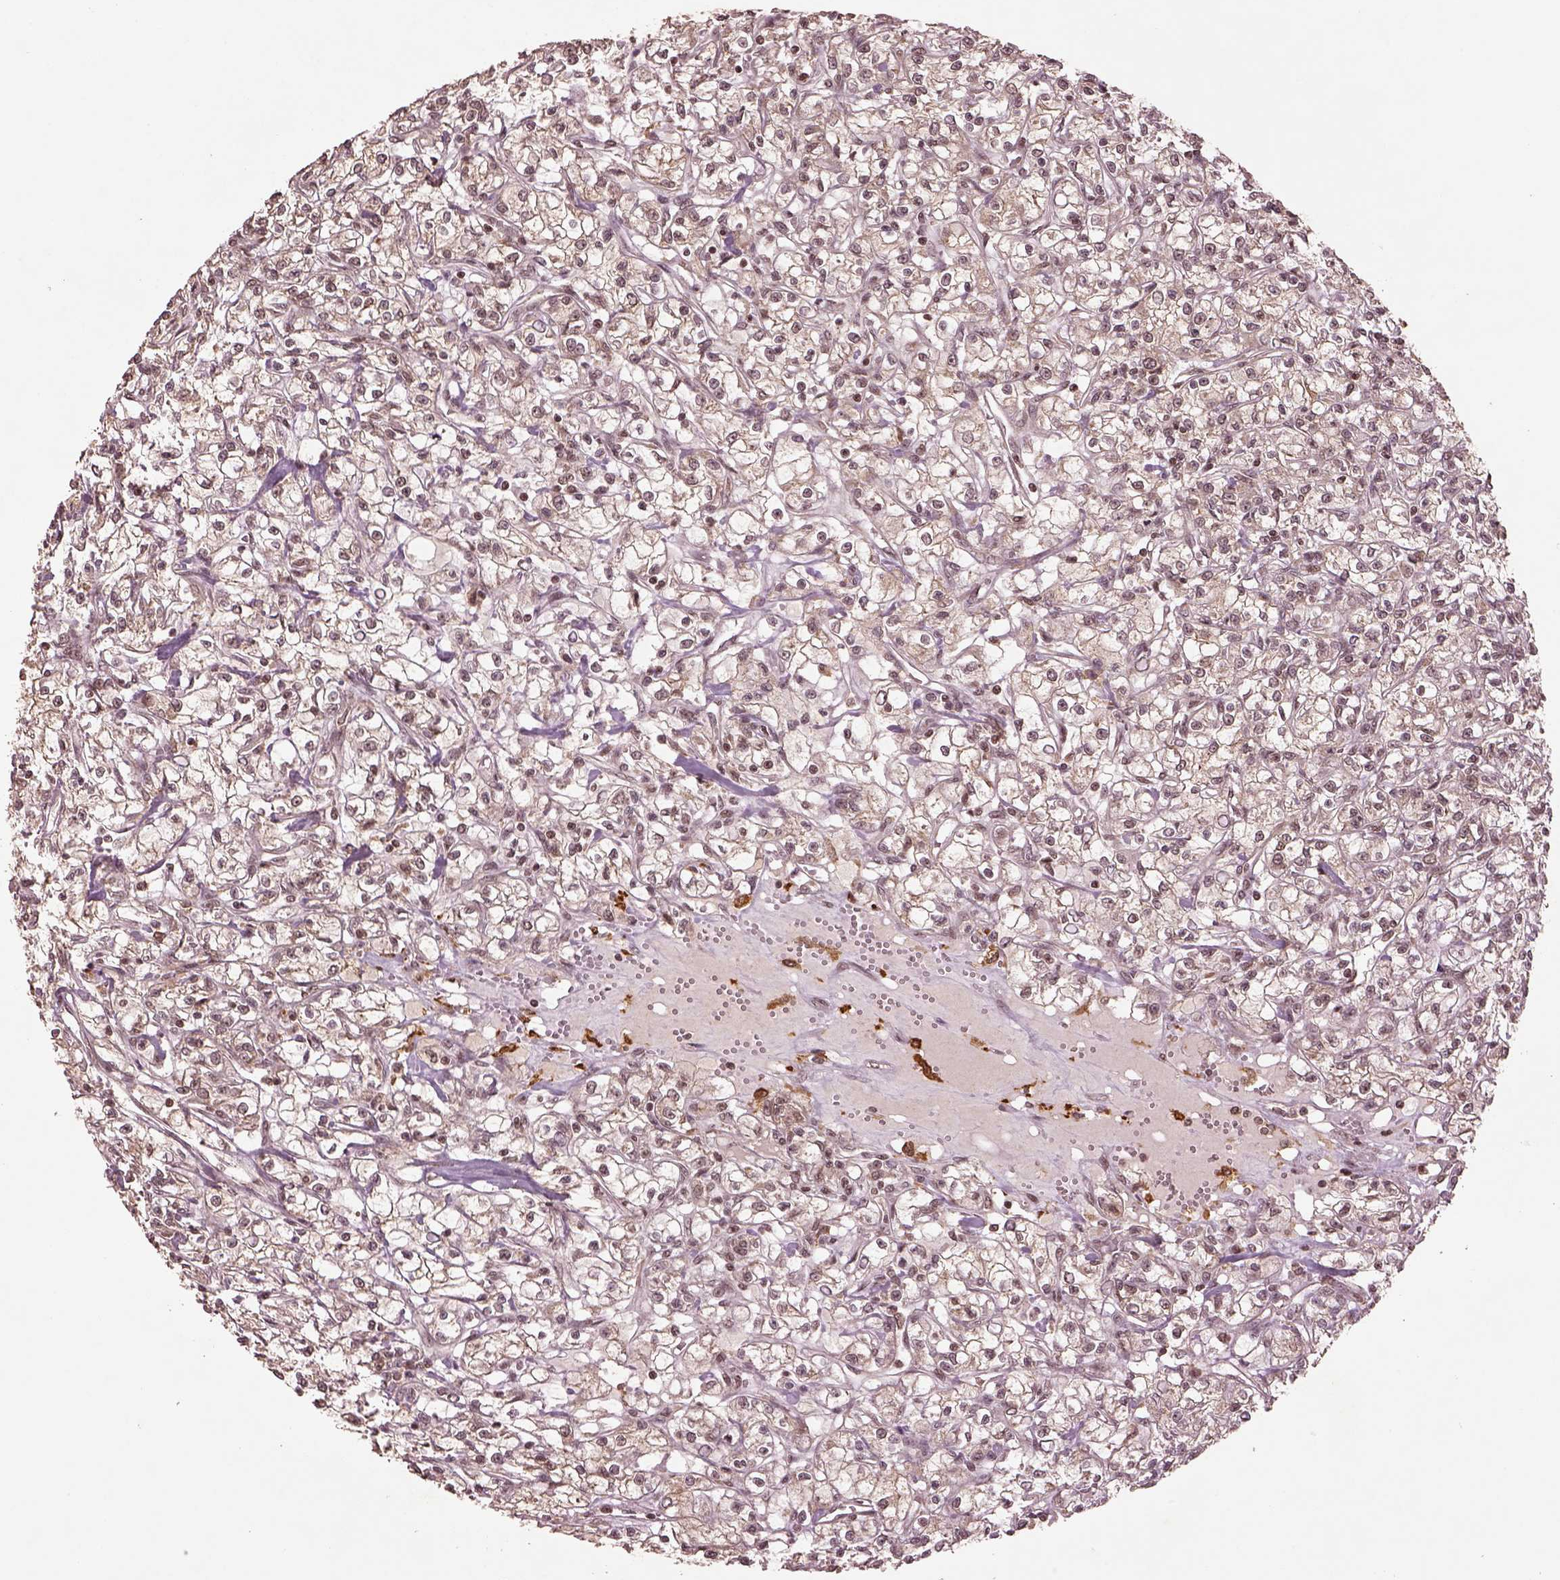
{"staining": {"intensity": "weak", "quantity": "25%-75%", "location": "nuclear"}, "tissue": "renal cancer", "cell_type": "Tumor cells", "image_type": "cancer", "snomed": [{"axis": "morphology", "description": "Adenocarcinoma, NOS"}, {"axis": "topography", "description": "Kidney"}], "caption": "Immunohistochemical staining of renal cancer demonstrates low levels of weak nuclear protein staining in about 25%-75% of tumor cells.", "gene": "BRD9", "patient": {"sex": "female", "age": 59}}